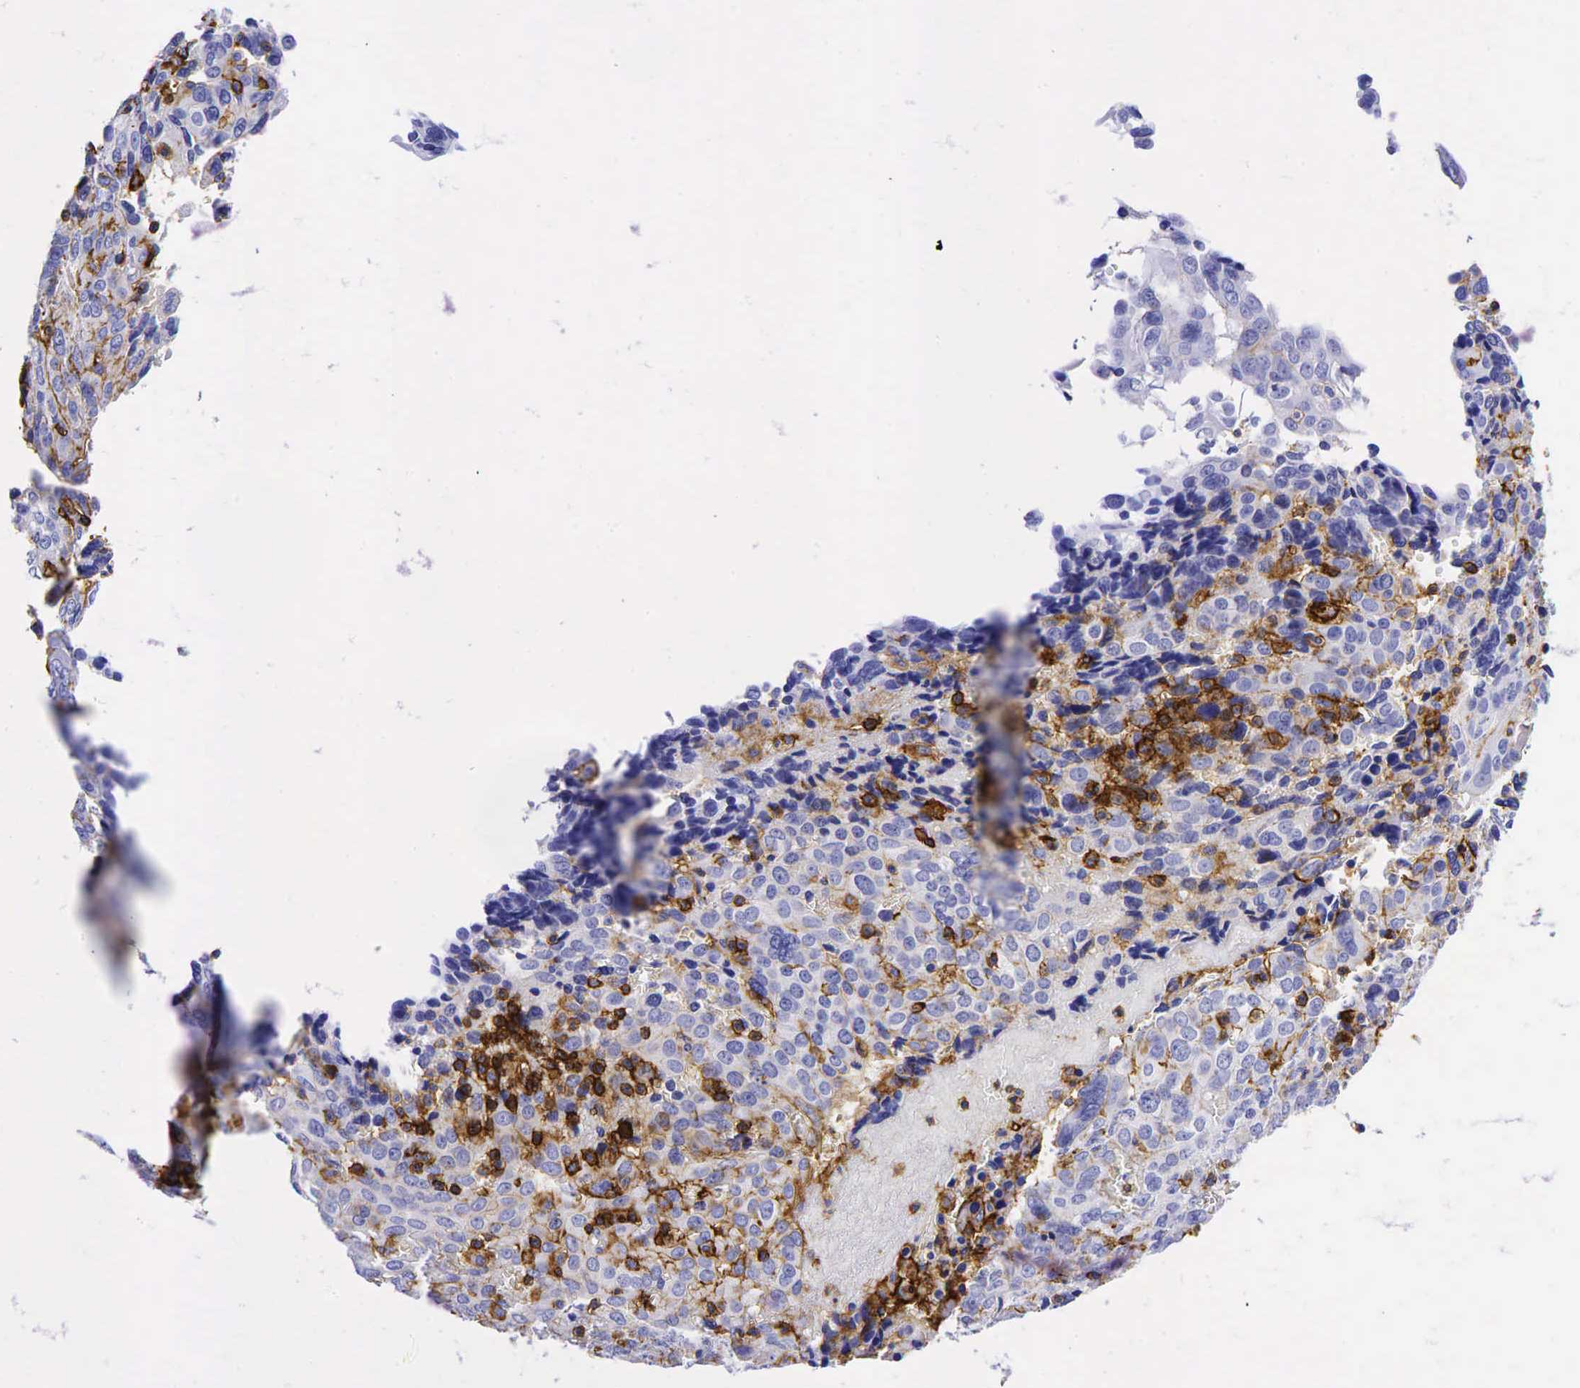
{"staining": {"intensity": "moderate", "quantity": "<25%", "location": "cytoplasmic/membranous"}, "tissue": "ovarian cancer", "cell_type": "Tumor cells", "image_type": "cancer", "snomed": [{"axis": "morphology", "description": "Carcinoma, endometroid"}, {"axis": "topography", "description": "Ovary"}], "caption": "Moderate cytoplasmic/membranous positivity for a protein is present in about <25% of tumor cells of ovarian cancer using immunohistochemistry.", "gene": "CD44", "patient": {"sex": "female", "age": 75}}